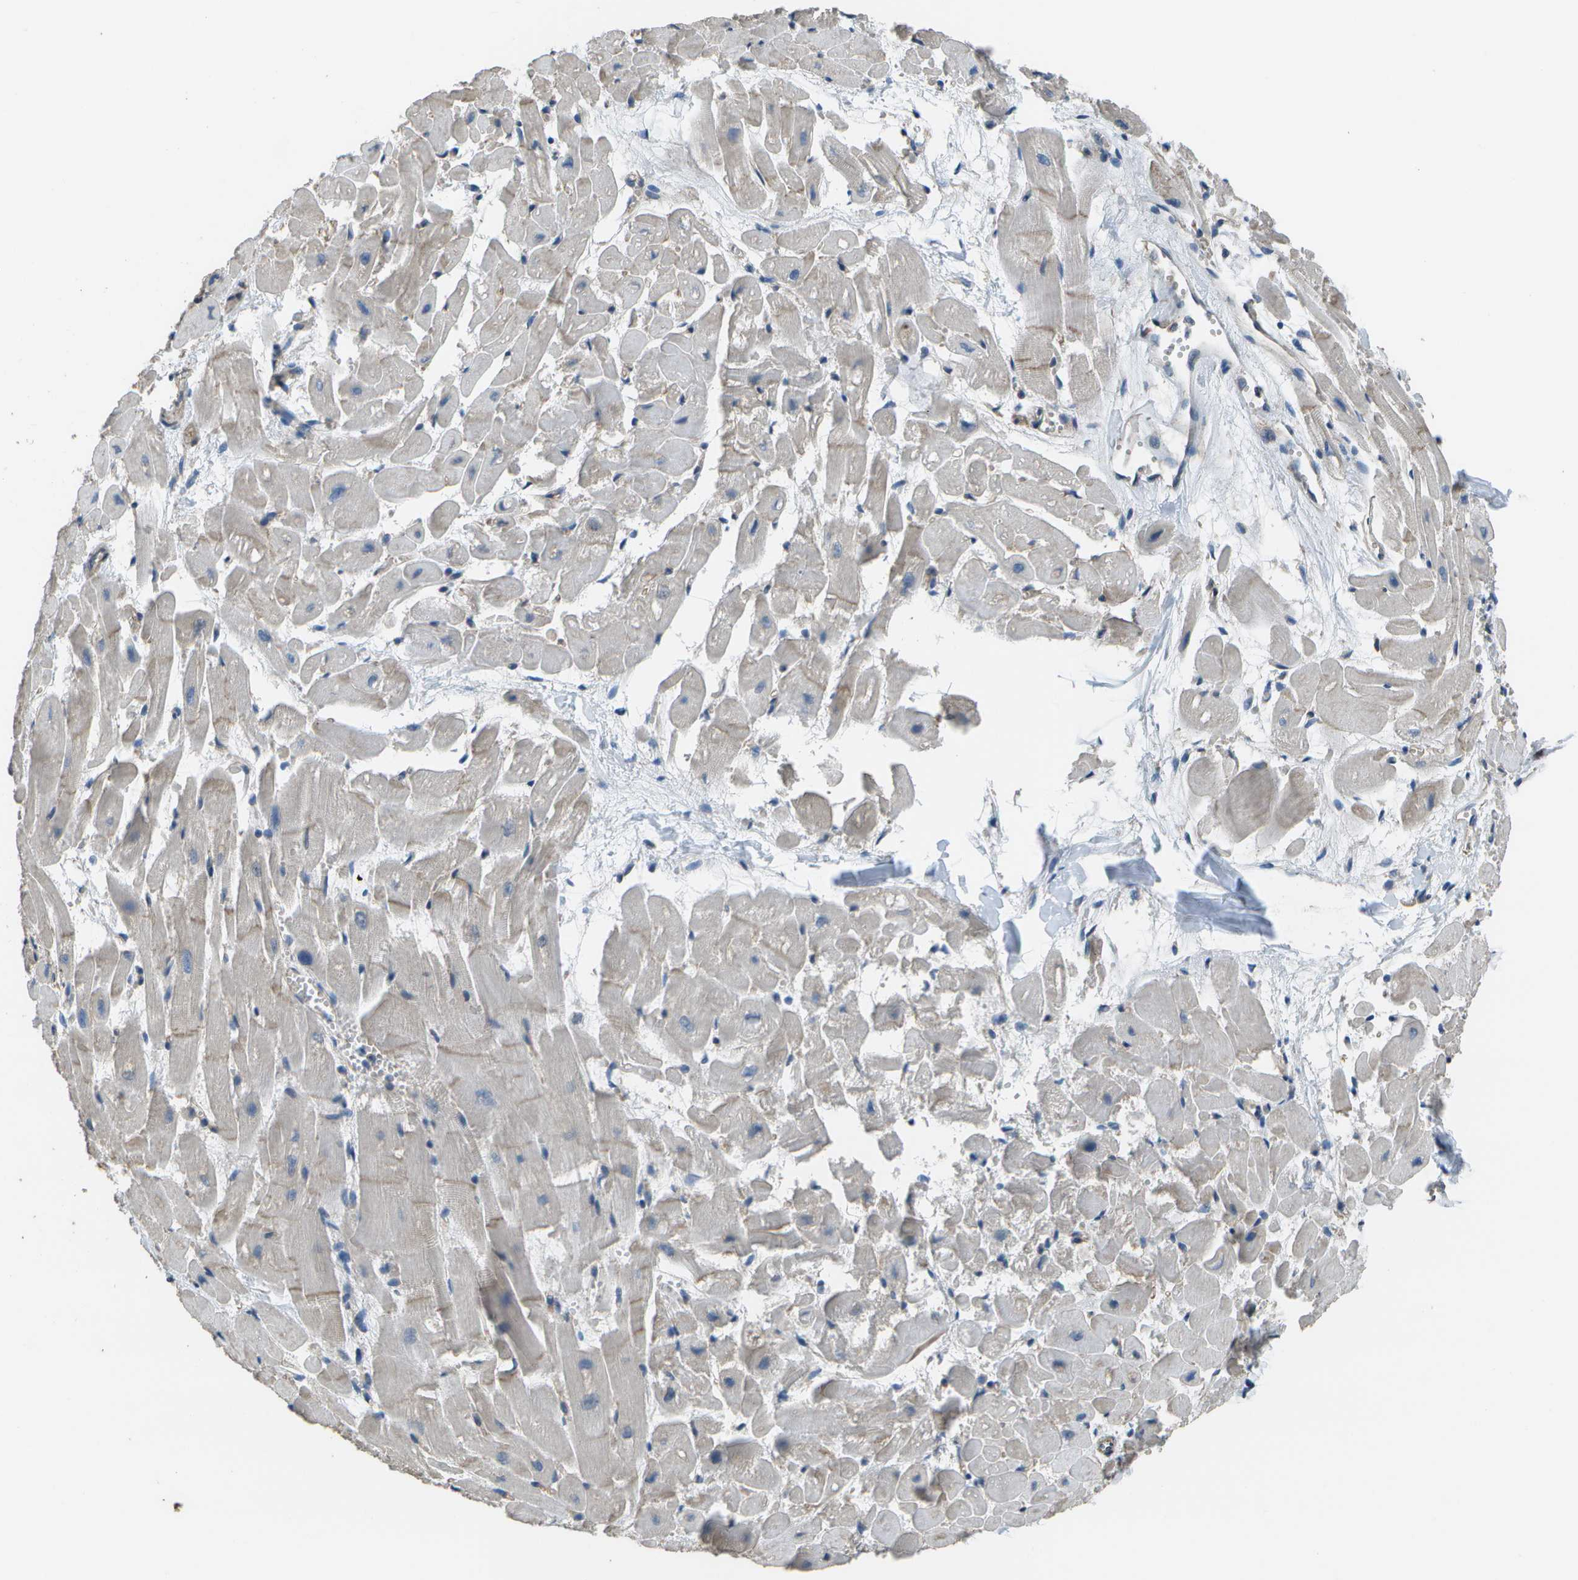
{"staining": {"intensity": "negative", "quantity": "none", "location": "none"}, "tissue": "heart muscle", "cell_type": "Cardiomyocytes", "image_type": "normal", "snomed": [{"axis": "morphology", "description": "Normal tissue, NOS"}, {"axis": "topography", "description": "Heart"}], "caption": "DAB immunohistochemical staining of normal human heart muscle displays no significant positivity in cardiomyocytes.", "gene": "CLNS1A", "patient": {"sex": "female", "age": 19}}